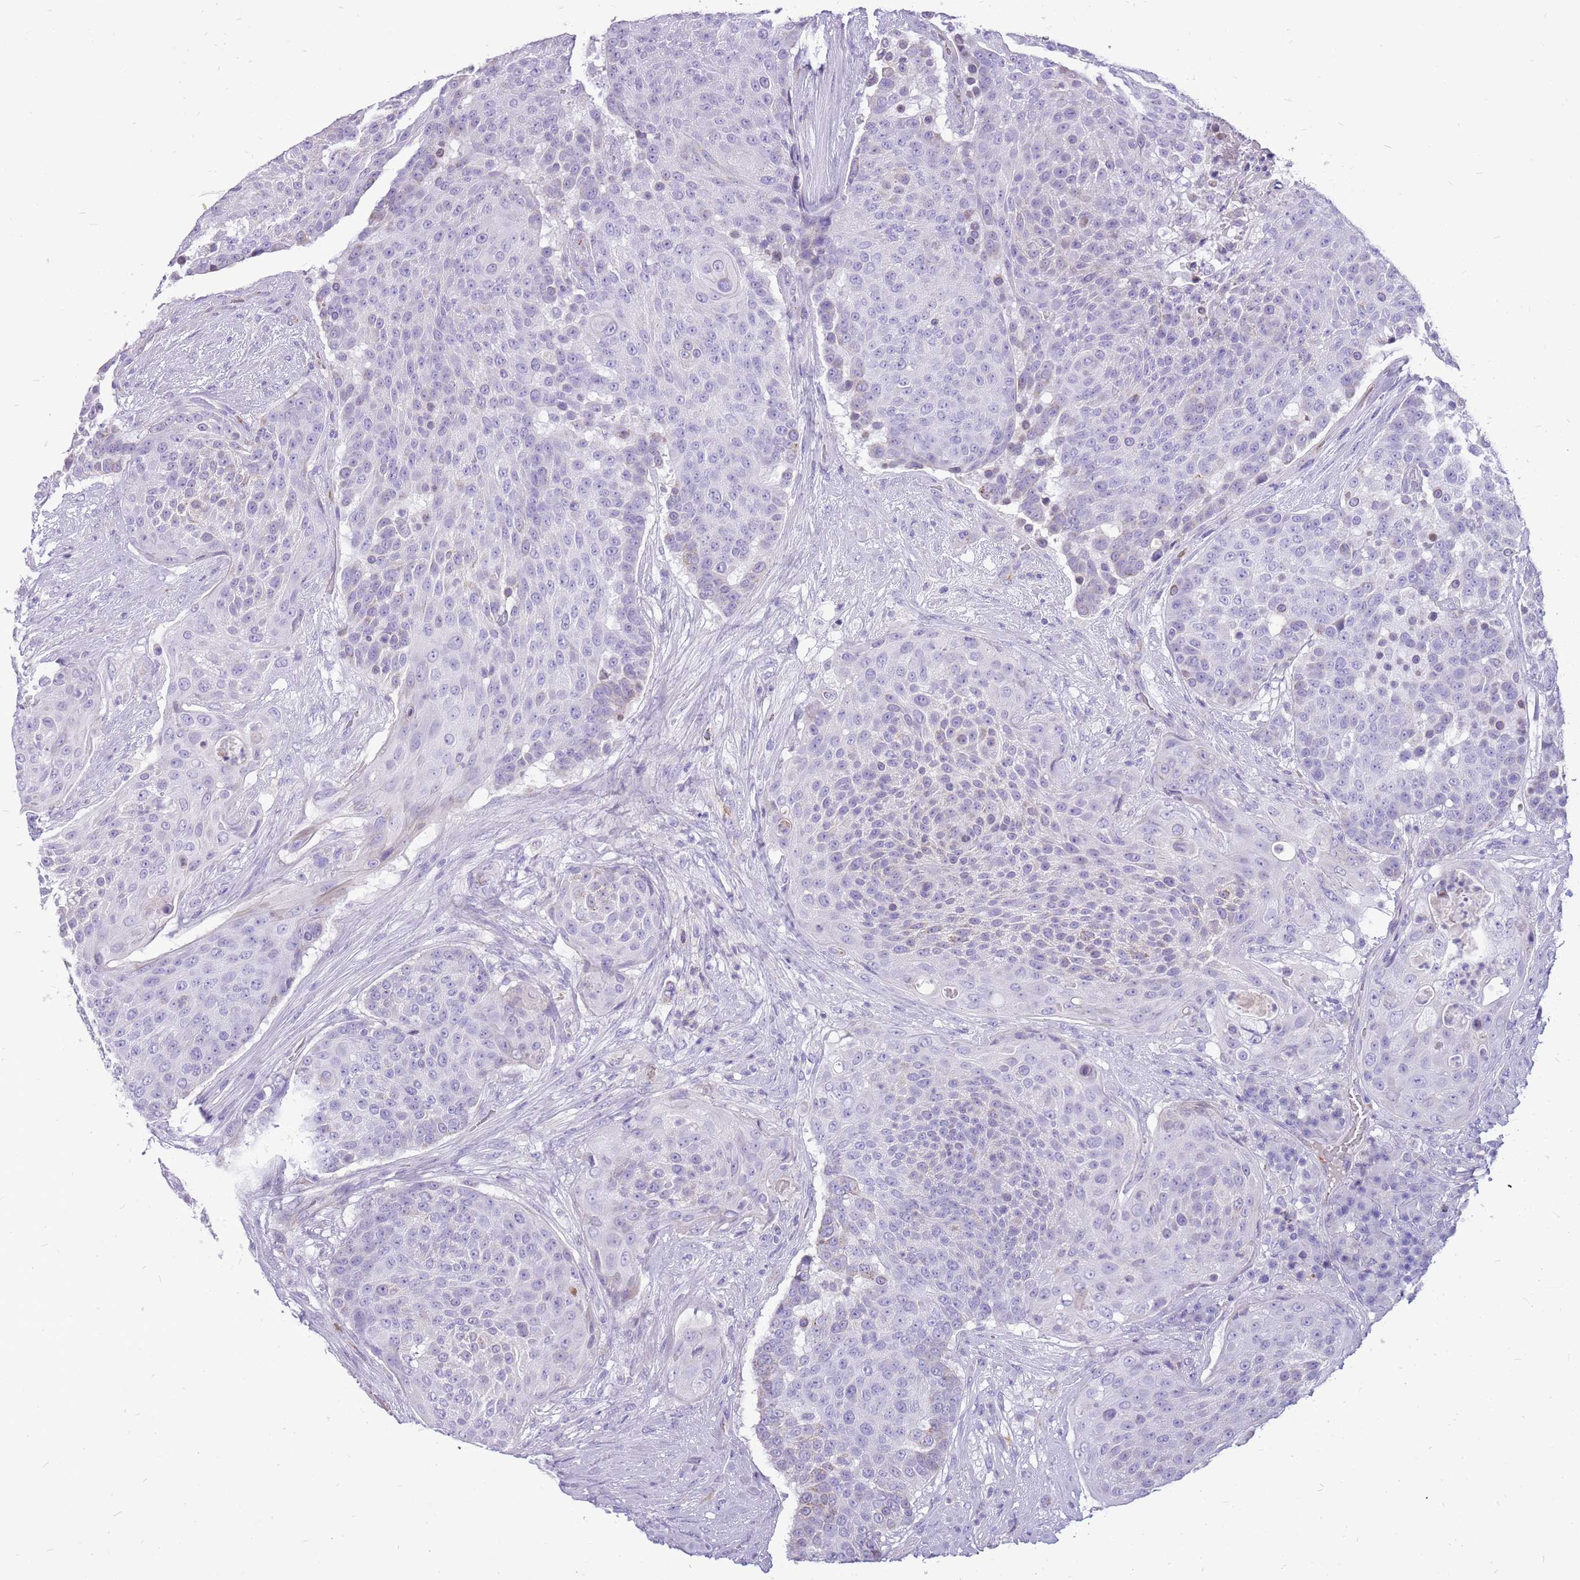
{"staining": {"intensity": "negative", "quantity": "none", "location": "none"}, "tissue": "urothelial cancer", "cell_type": "Tumor cells", "image_type": "cancer", "snomed": [{"axis": "morphology", "description": "Urothelial carcinoma, High grade"}, {"axis": "topography", "description": "Urinary bladder"}], "caption": "A micrograph of urothelial cancer stained for a protein shows no brown staining in tumor cells. (DAB IHC with hematoxylin counter stain).", "gene": "PCNX1", "patient": {"sex": "female", "age": 63}}